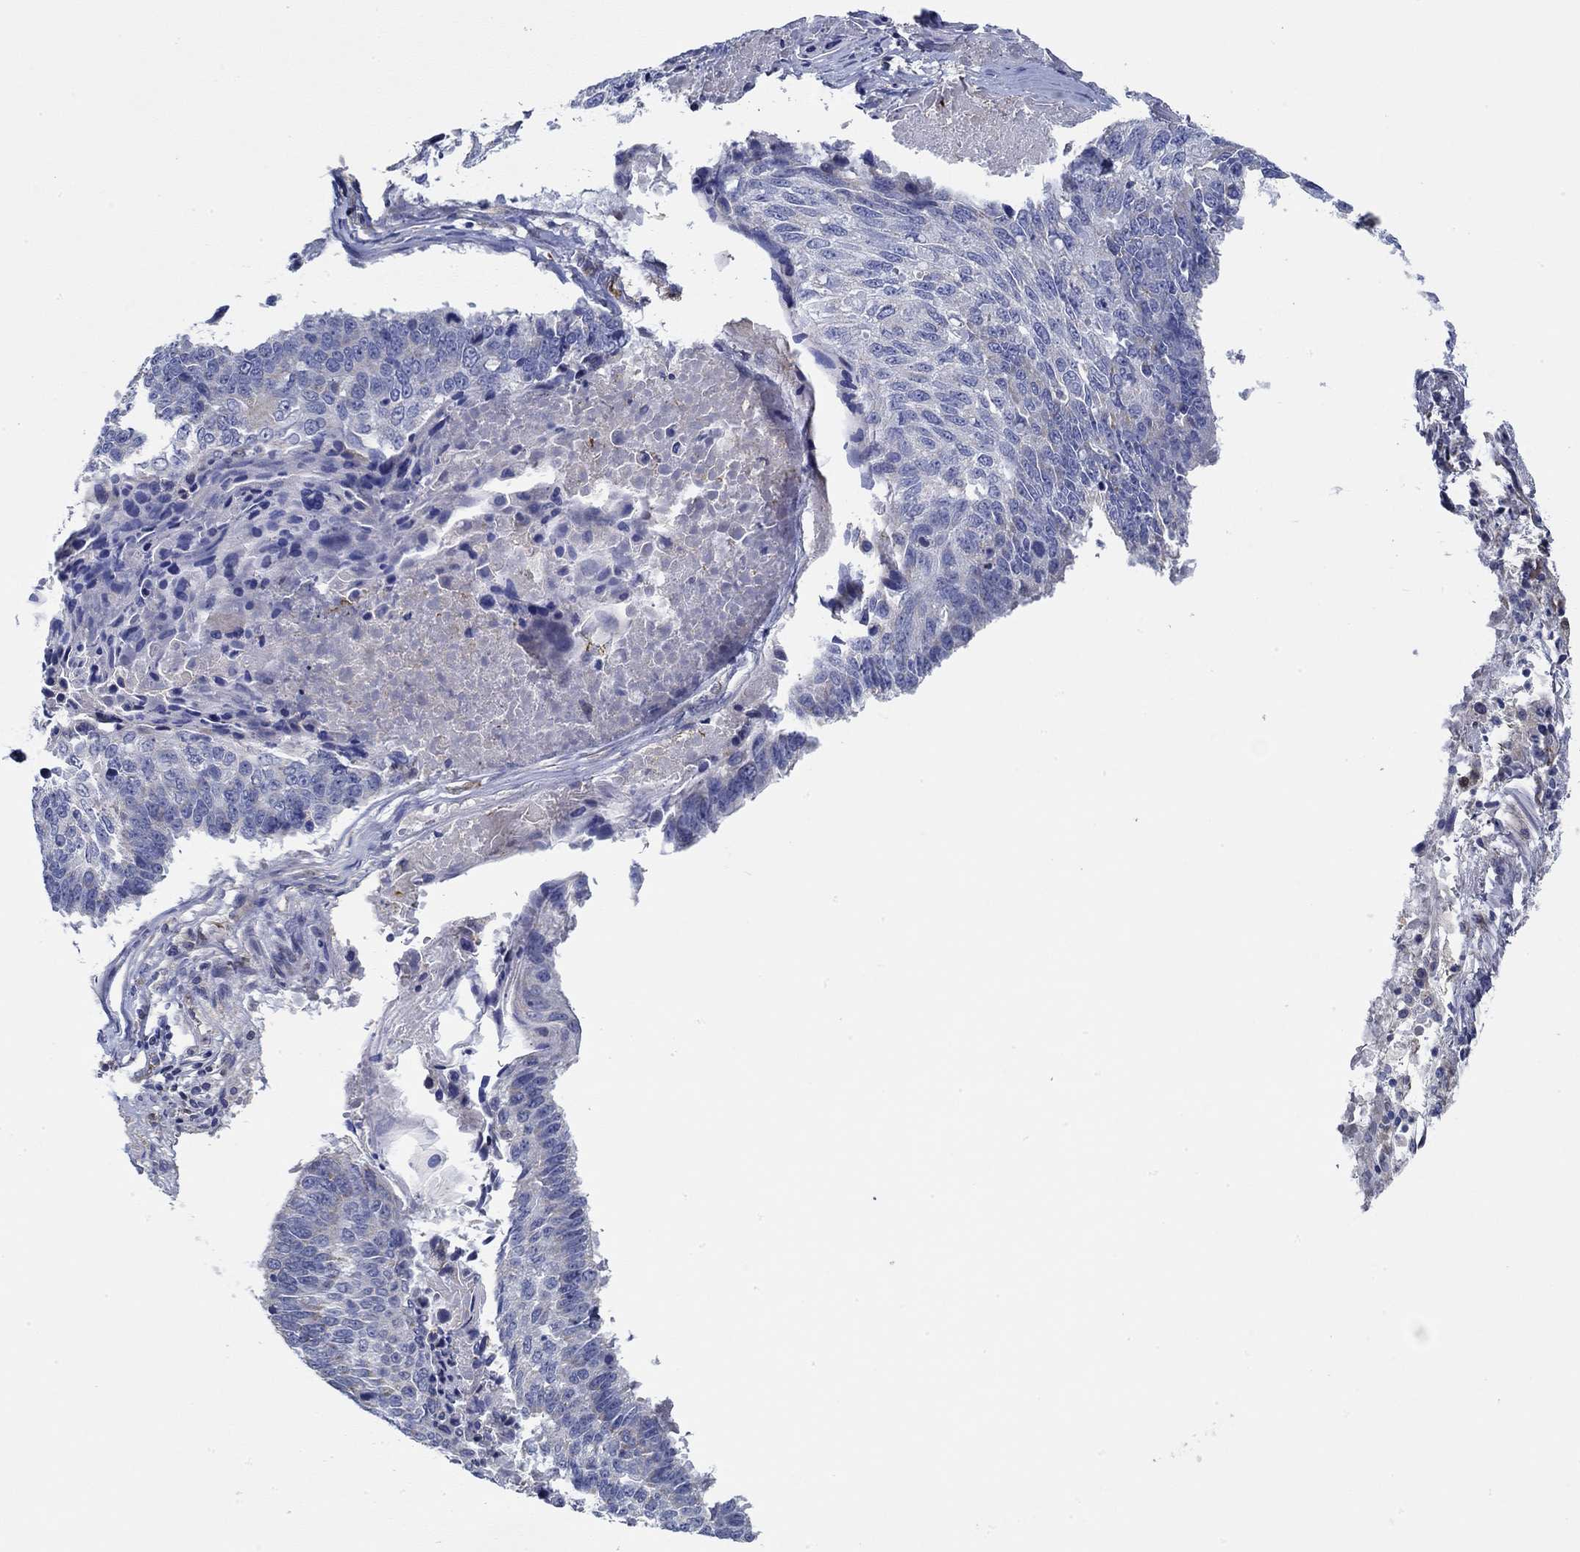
{"staining": {"intensity": "negative", "quantity": "none", "location": "none"}, "tissue": "lung cancer", "cell_type": "Tumor cells", "image_type": "cancer", "snomed": [{"axis": "morphology", "description": "Squamous cell carcinoma, NOS"}, {"axis": "topography", "description": "Lung"}], "caption": "Protein analysis of lung cancer (squamous cell carcinoma) reveals no significant positivity in tumor cells.", "gene": "CFAP61", "patient": {"sex": "male", "age": 73}}